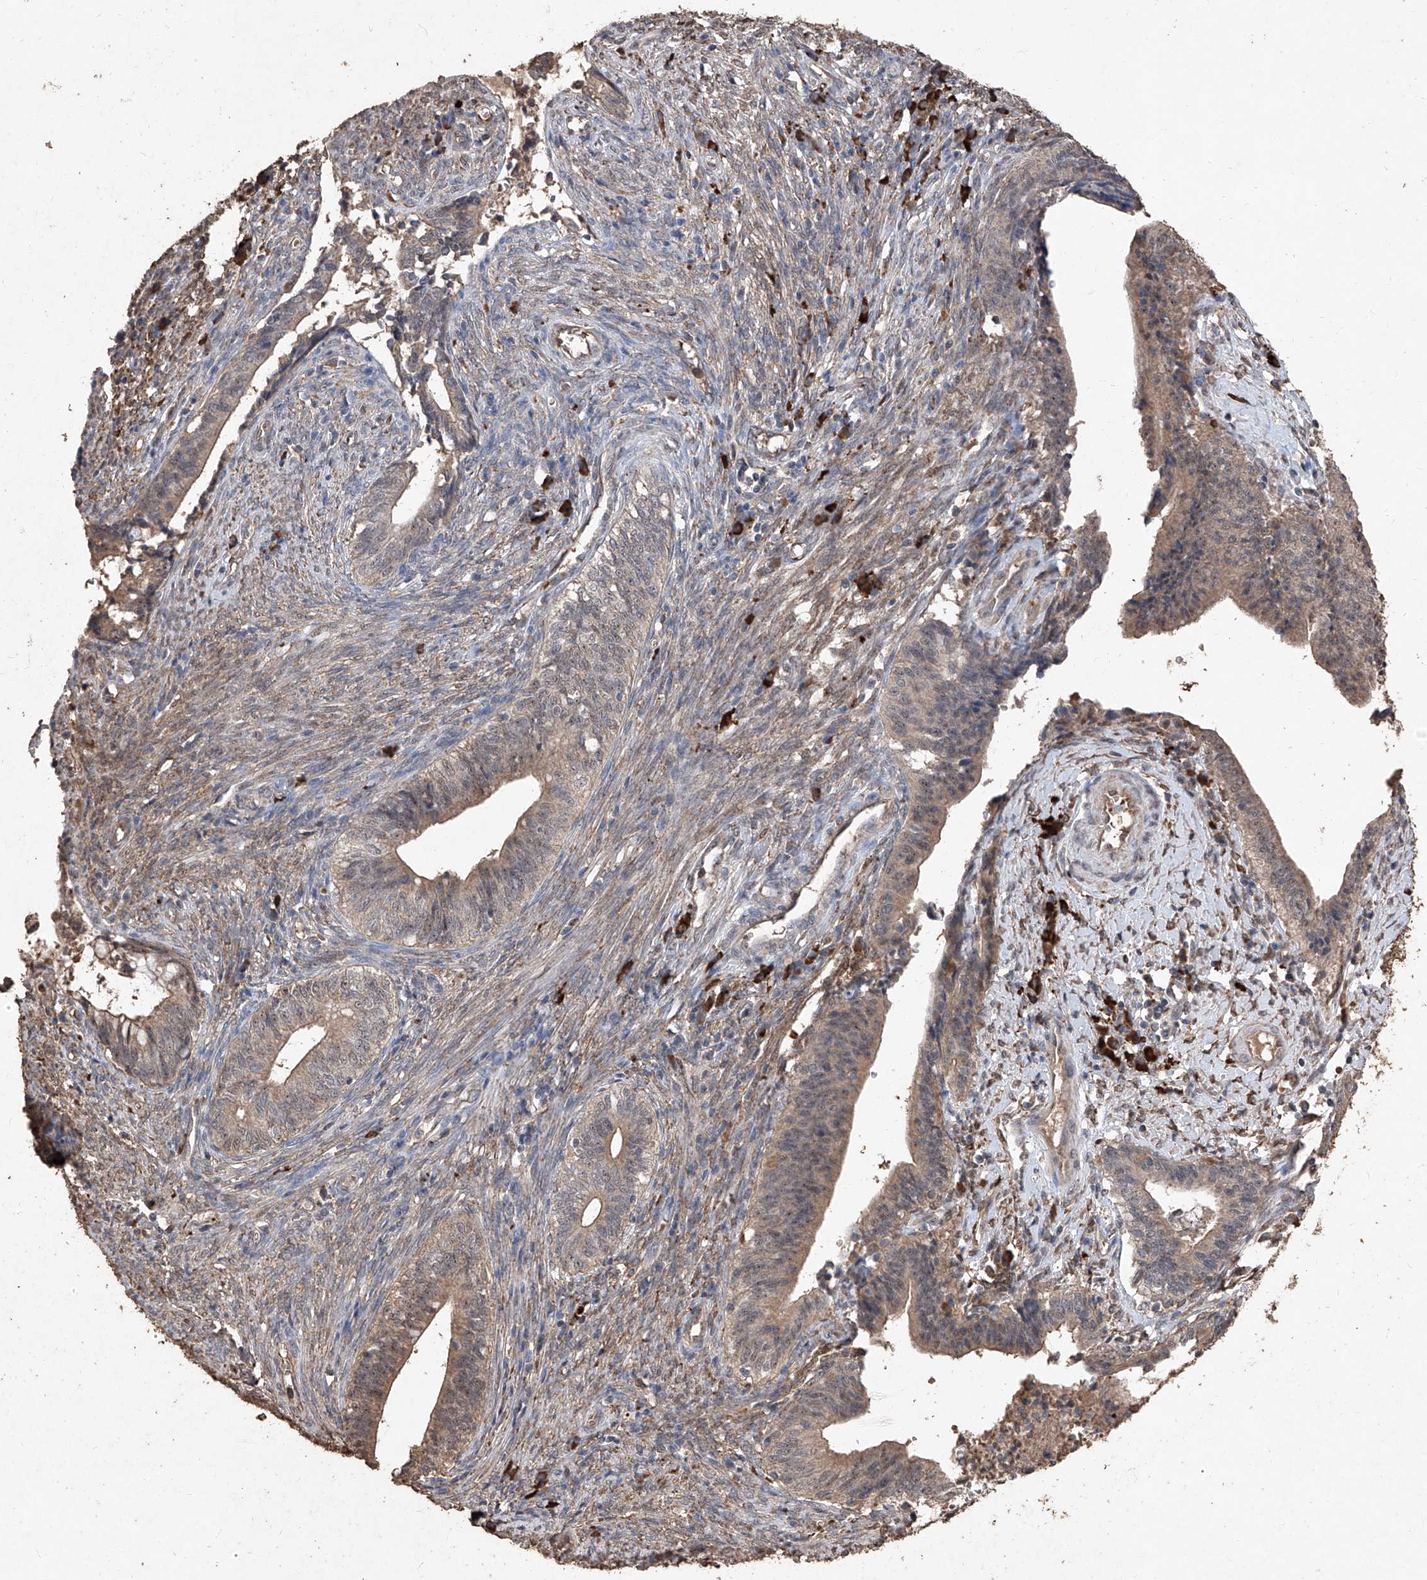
{"staining": {"intensity": "moderate", "quantity": ">75%", "location": "cytoplasmic/membranous,nuclear"}, "tissue": "cervical cancer", "cell_type": "Tumor cells", "image_type": "cancer", "snomed": [{"axis": "morphology", "description": "Adenocarcinoma, NOS"}, {"axis": "topography", "description": "Cervix"}], "caption": "Tumor cells reveal moderate cytoplasmic/membranous and nuclear positivity in about >75% of cells in cervical cancer (adenocarcinoma).", "gene": "EML1", "patient": {"sex": "female", "age": 44}}